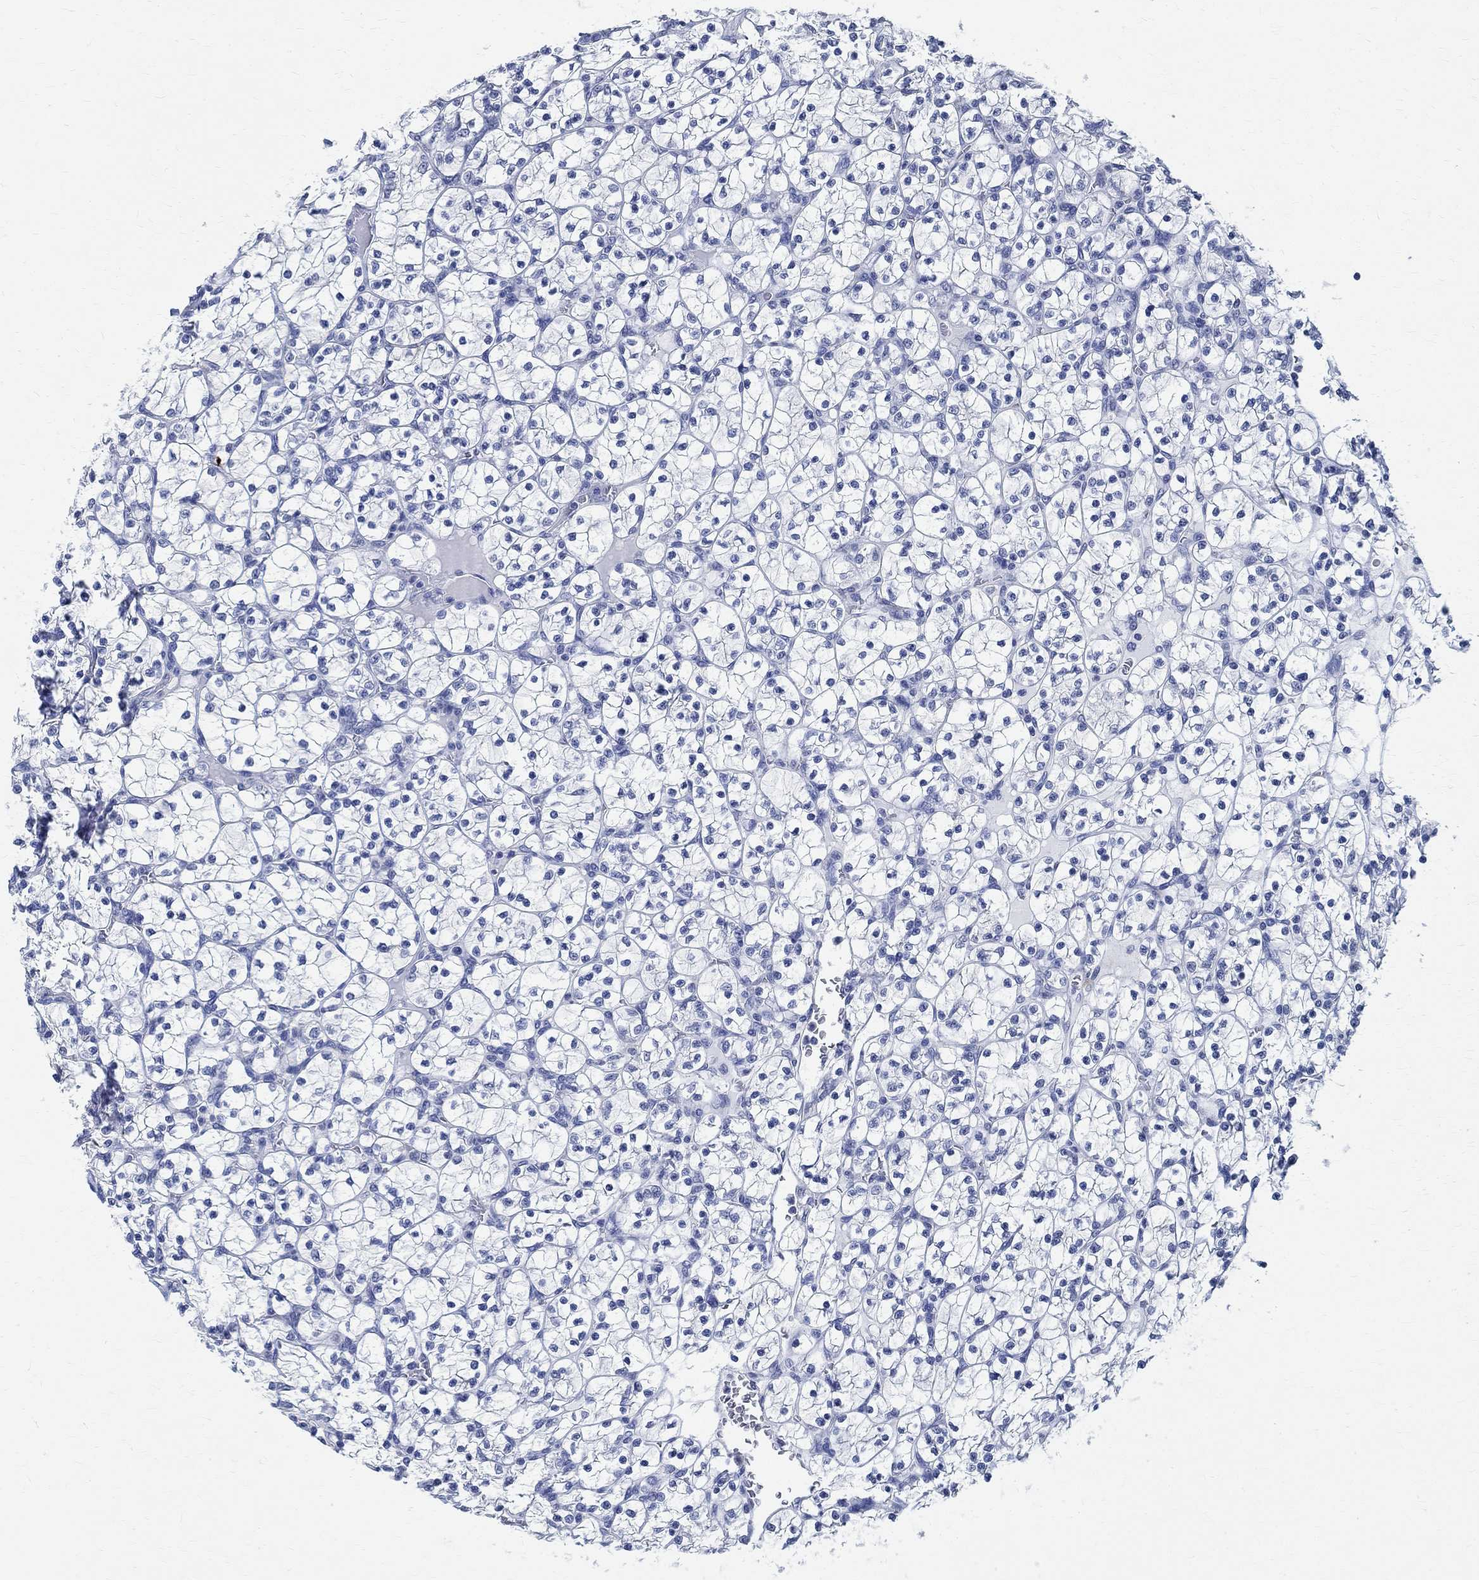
{"staining": {"intensity": "negative", "quantity": "none", "location": "none"}, "tissue": "renal cancer", "cell_type": "Tumor cells", "image_type": "cancer", "snomed": [{"axis": "morphology", "description": "Adenocarcinoma, NOS"}, {"axis": "topography", "description": "Kidney"}], "caption": "Tumor cells are negative for protein expression in human adenocarcinoma (renal). Brightfield microscopy of immunohistochemistry stained with DAB (brown) and hematoxylin (blue), captured at high magnification.", "gene": "TMEM221", "patient": {"sex": "female", "age": 89}}